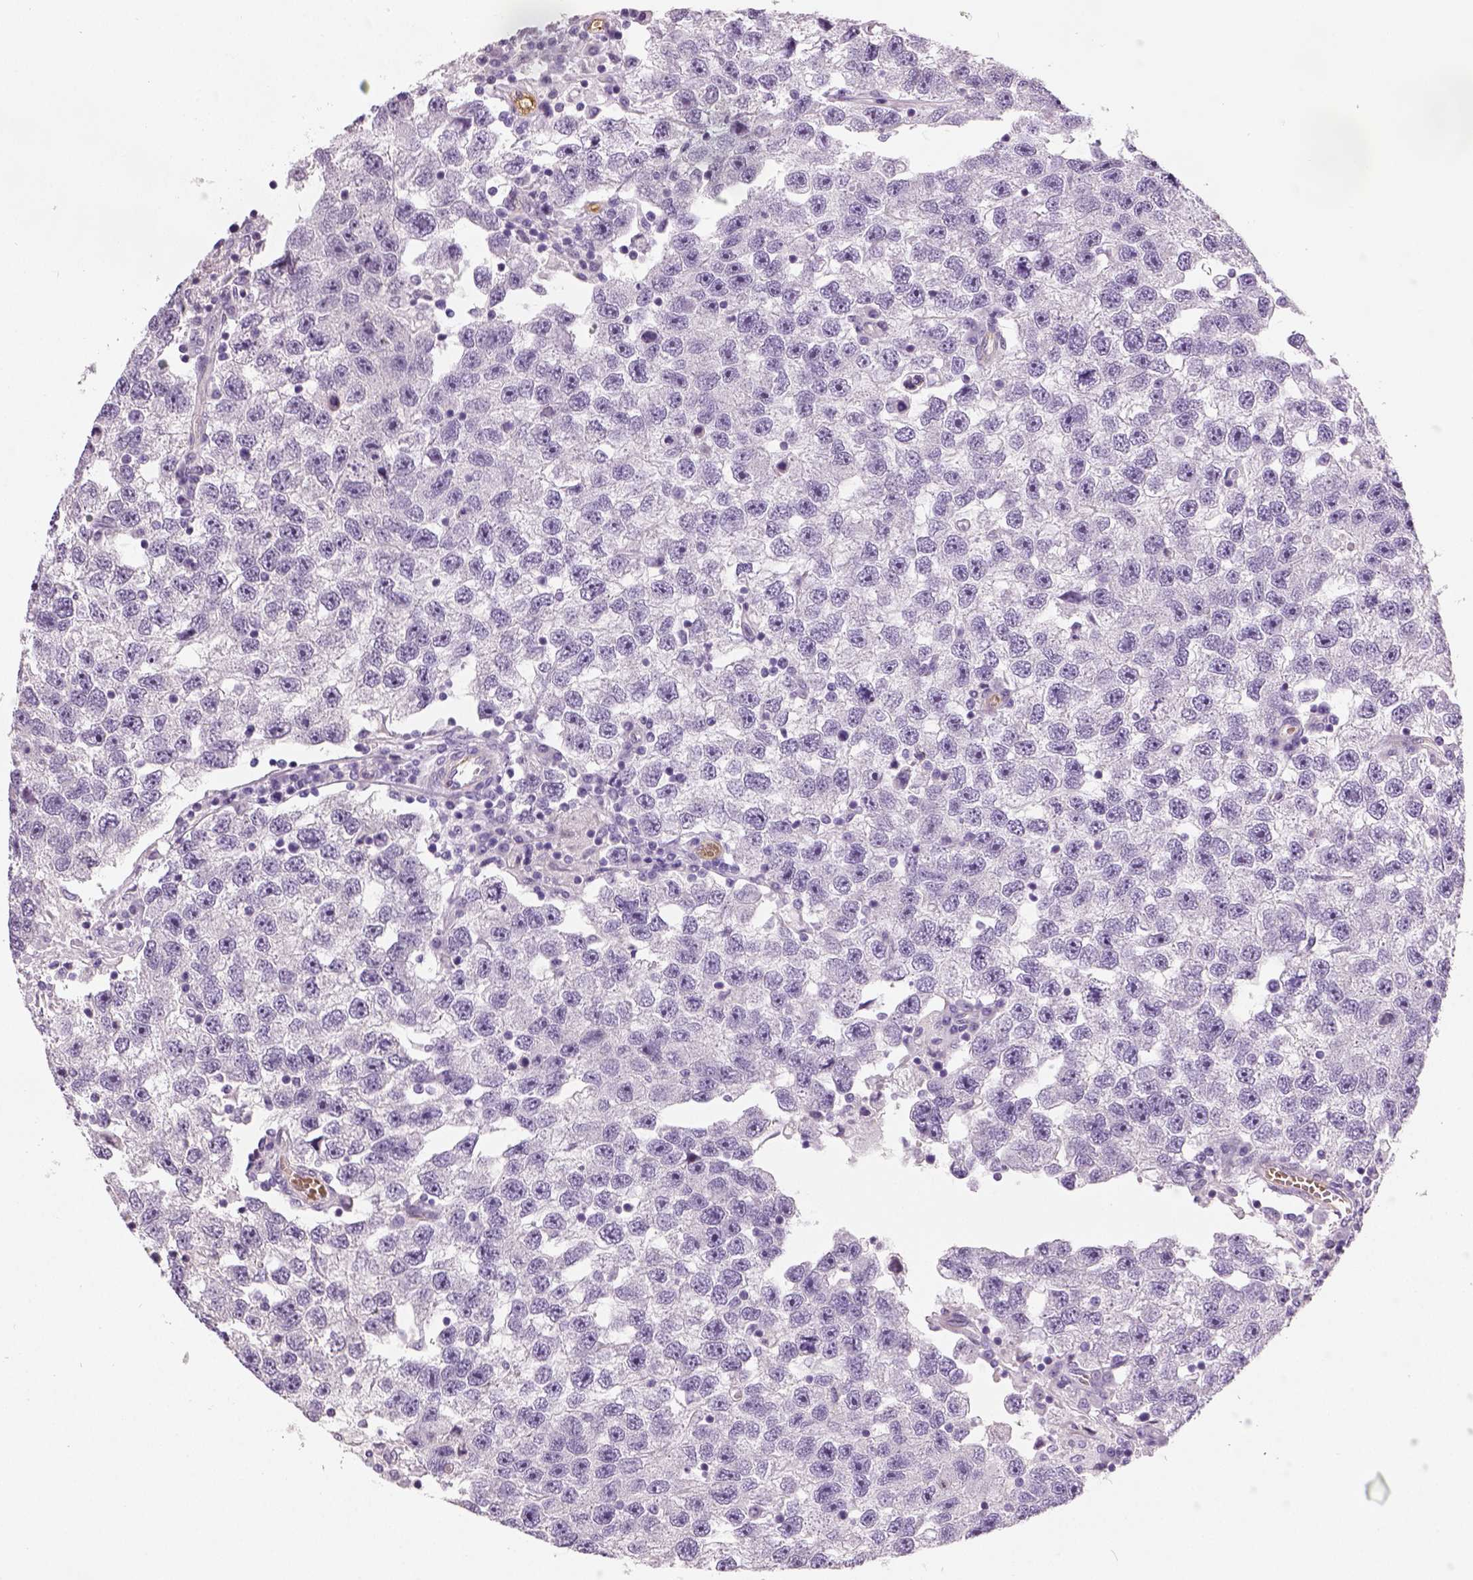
{"staining": {"intensity": "negative", "quantity": "none", "location": "none"}, "tissue": "testis cancer", "cell_type": "Tumor cells", "image_type": "cancer", "snomed": [{"axis": "morphology", "description": "Seminoma, NOS"}, {"axis": "topography", "description": "Testis"}], "caption": "Tumor cells show no significant protein staining in testis cancer (seminoma). (DAB (3,3'-diaminobenzidine) immunohistochemistry with hematoxylin counter stain).", "gene": "TSPAN7", "patient": {"sex": "male", "age": 26}}